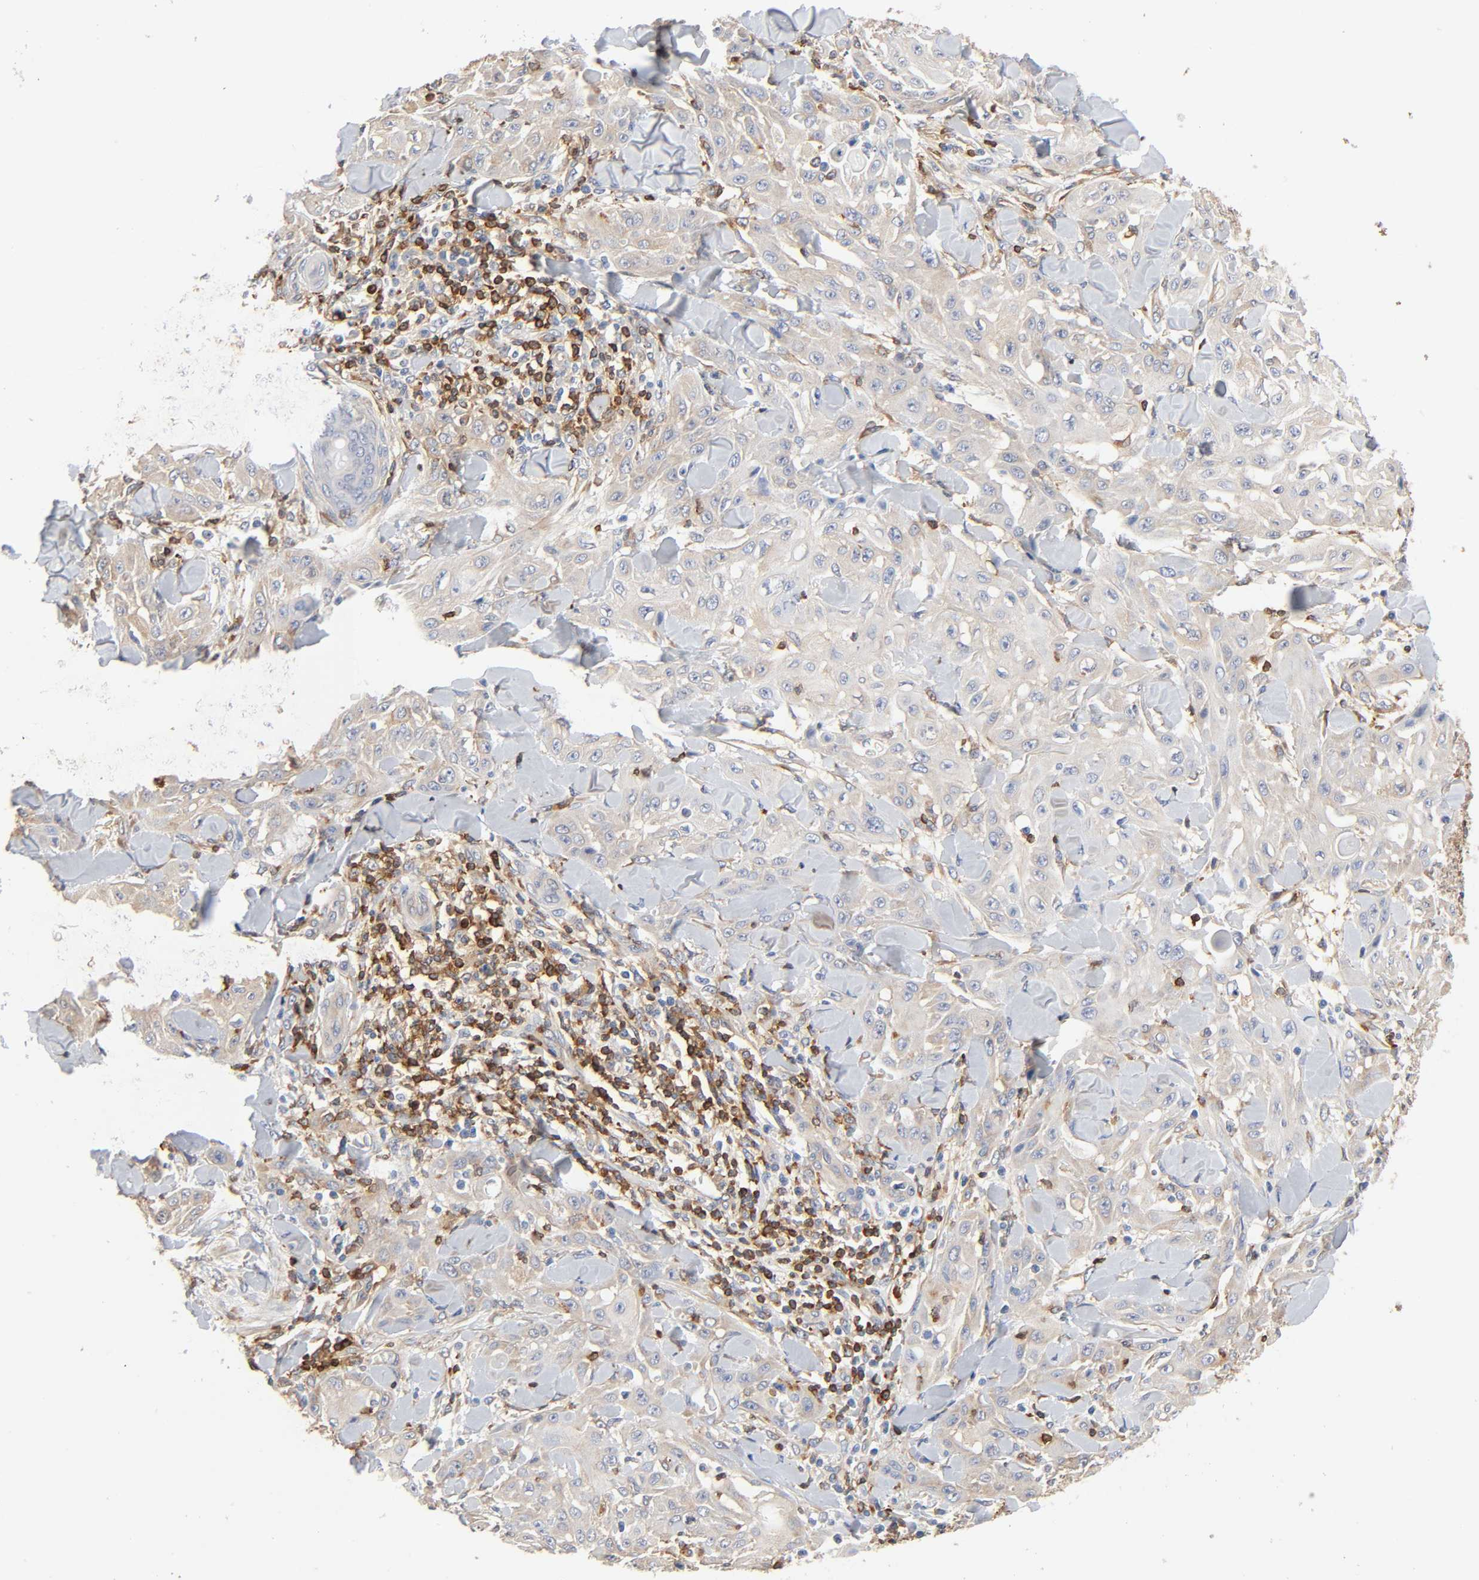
{"staining": {"intensity": "moderate", "quantity": ">75%", "location": "cytoplasmic/membranous"}, "tissue": "skin cancer", "cell_type": "Tumor cells", "image_type": "cancer", "snomed": [{"axis": "morphology", "description": "Squamous cell carcinoma, NOS"}, {"axis": "topography", "description": "Skin"}], "caption": "Human skin cancer stained with a protein marker demonstrates moderate staining in tumor cells.", "gene": "BIN1", "patient": {"sex": "male", "age": 24}}